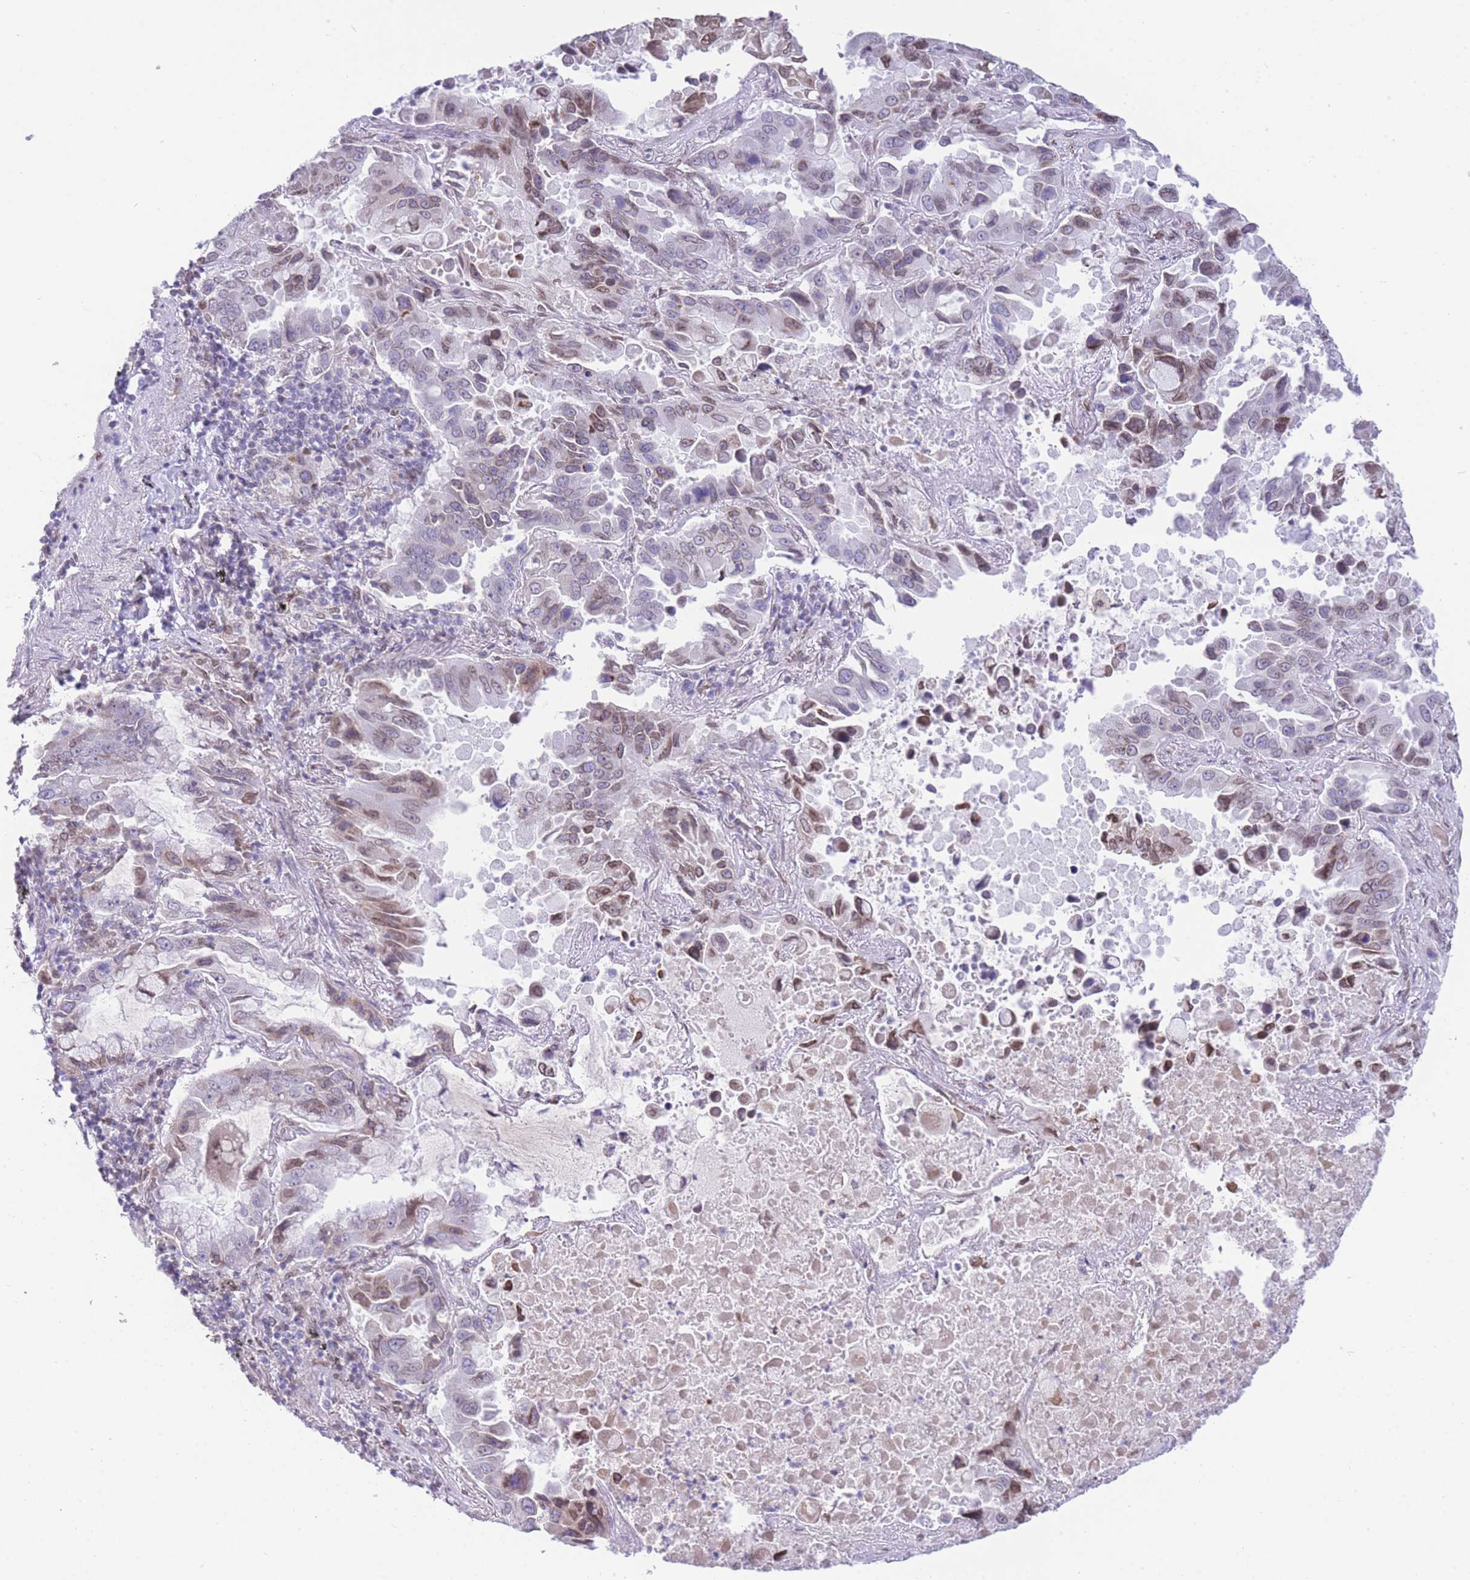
{"staining": {"intensity": "weak", "quantity": "25%-75%", "location": "nuclear"}, "tissue": "lung cancer", "cell_type": "Tumor cells", "image_type": "cancer", "snomed": [{"axis": "morphology", "description": "Adenocarcinoma, NOS"}, {"axis": "topography", "description": "Lung"}], "caption": "Lung cancer was stained to show a protein in brown. There is low levels of weak nuclear staining in about 25%-75% of tumor cells. The staining was performed using DAB, with brown indicating positive protein expression. Nuclei are stained blue with hematoxylin.", "gene": "OR10AD1", "patient": {"sex": "male", "age": 64}}